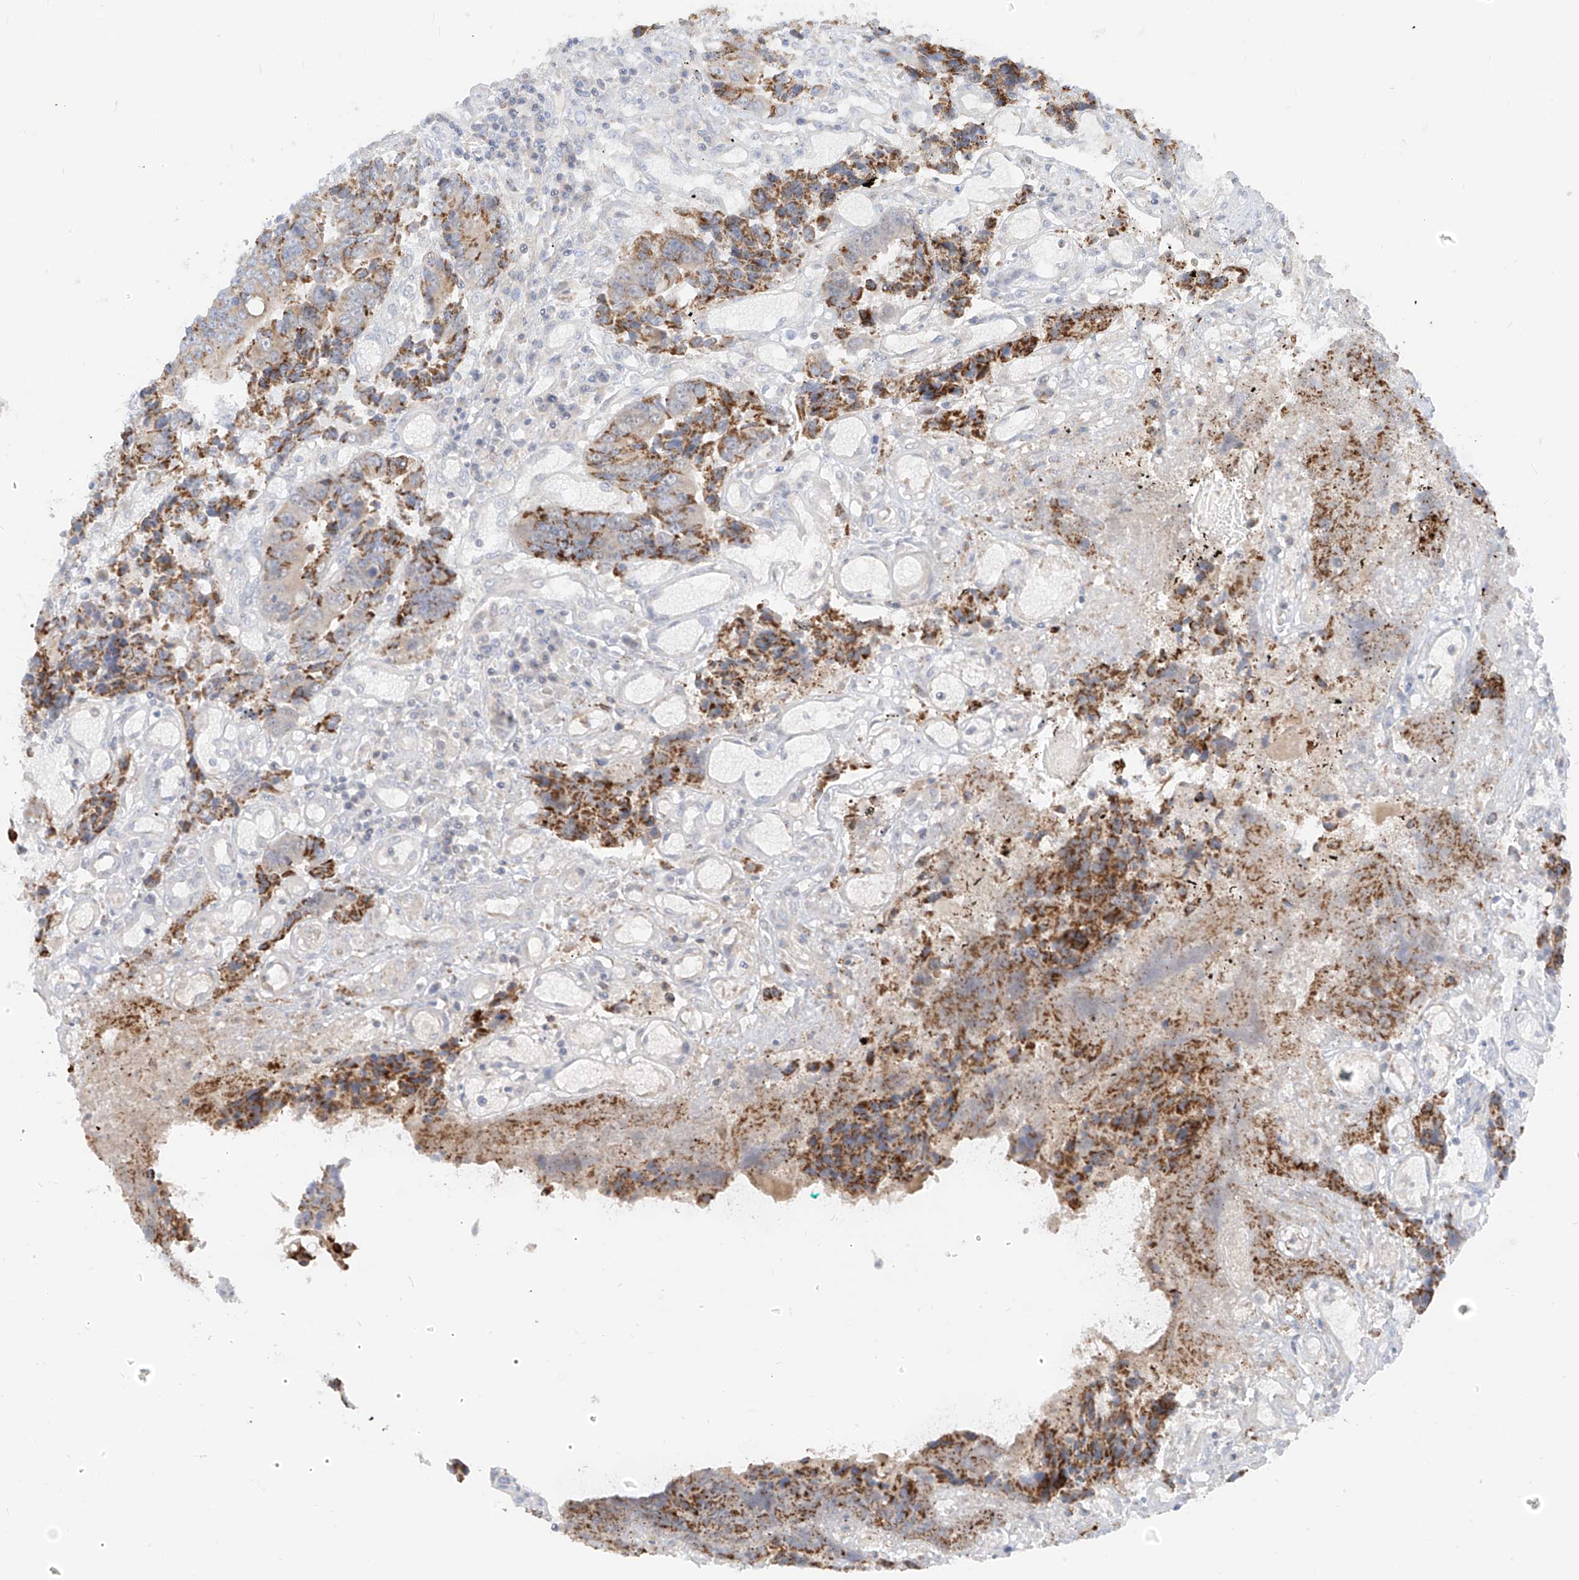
{"staining": {"intensity": "moderate", "quantity": ">75%", "location": "cytoplasmic/membranous"}, "tissue": "colorectal cancer", "cell_type": "Tumor cells", "image_type": "cancer", "snomed": [{"axis": "morphology", "description": "Adenocarcinoma, NOS"}, {"axis": "topography", "description": "Rectum"}], "caption": "A high-resolution histopathology image shows immunohistochemistry staining of adenocarcinoma (colorectal), which reveals moderate cytoplasmic/membranous positivity in about >75% of tumor cells.", "gene": "ETHE1", "patient": {"sex": "male", "age": 84}}